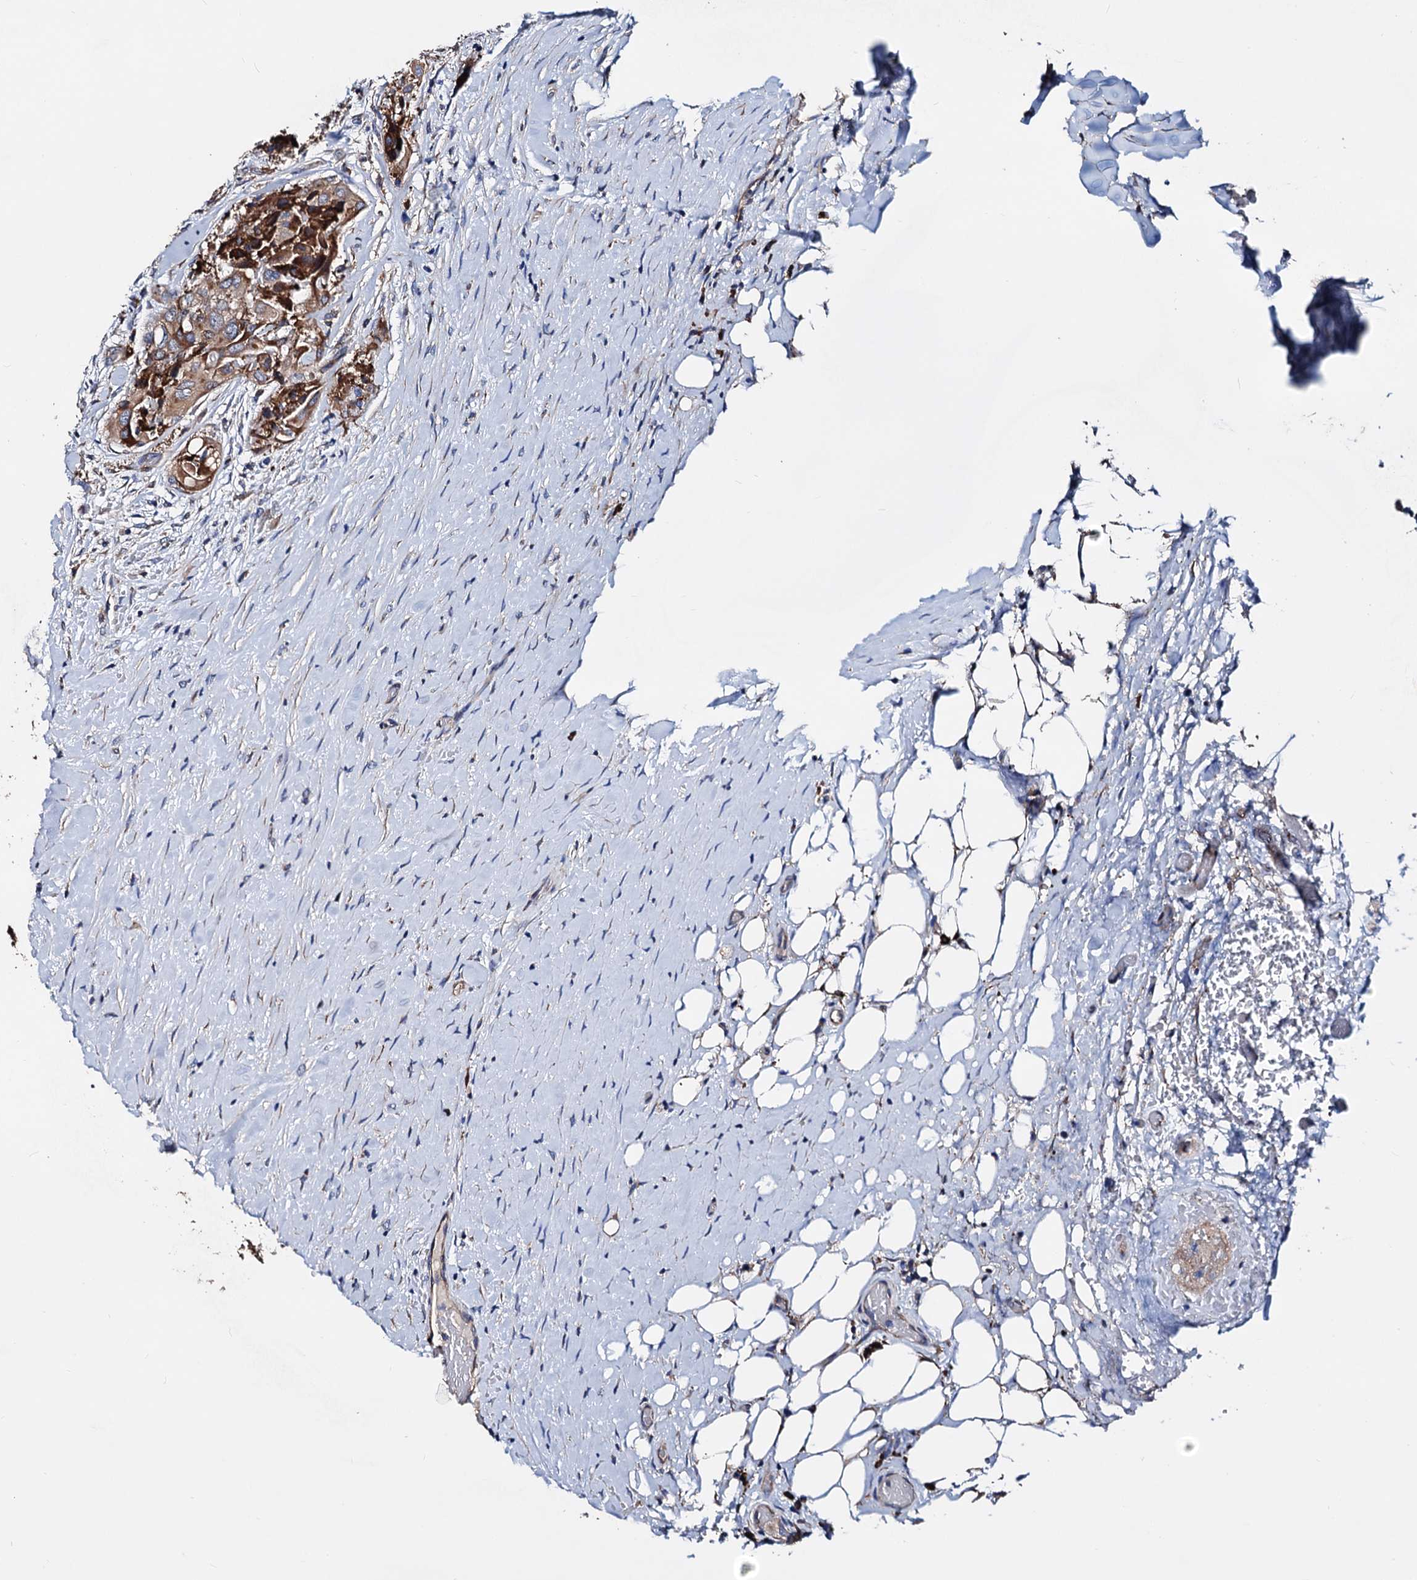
{"staining": {"intensity": "moderate", "quantity": "<25%", "location": "cytoplasmic/membranous"}, "tissue": "thyroid cancer", "cell_type": "Tumor cells", "image_type": "cancer", "snomed": [{"axis": "morphology", "description": "Papillary adenocarcinoma, NOS"}, {"axis": "topography", "description": "Thyroid gland"}], "caption": "DAB immunohistochemical staining of thyroid papillary adenocarcinoma displays moderate cytoplasmic/membranous protein positivity in approximately <25% of tumor cells.", "gene": "AKAP11", "patient": {"sex": "female", "age": 59}}